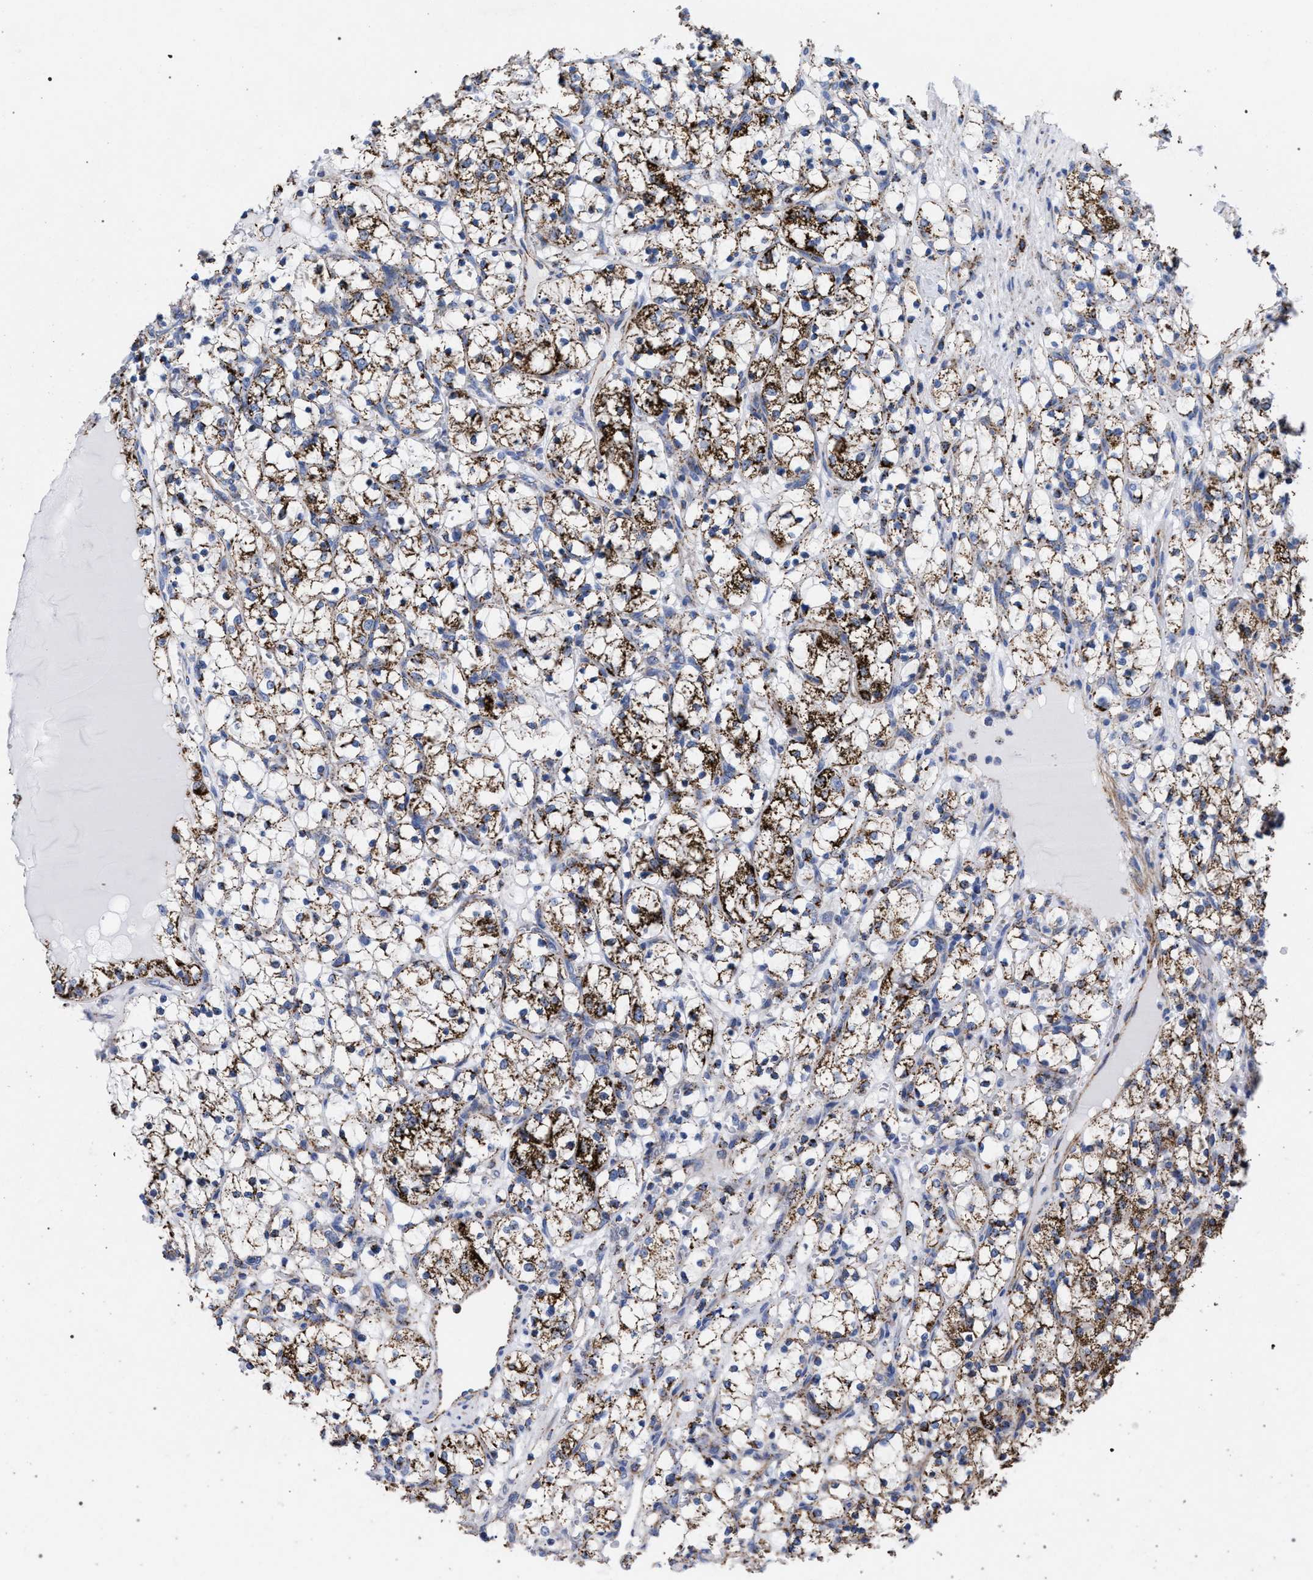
{"staining": {"intensity": "strong", "quantity": ">75%", "location": "cytoplasmic/membranous"}, "tissue": "renal cancer", "cell_type": "Tumor cells", "image_type": "cancer", "snomed": [{"axis": "morphology", "description": "Adenocarcinoma, NOS"}, {"axis": "topography", "description": "Kidney"}], "caption": "Immunohistochemistry micrograph of human adenocarcinoma (renal) stained for a protein (brown), which reveals high levels of strong cytoplasmic/membranous positivity in approximately >75% of tumor cells.", "gene": "ACADS", "patient": {"sex": "female", "age": 69}}